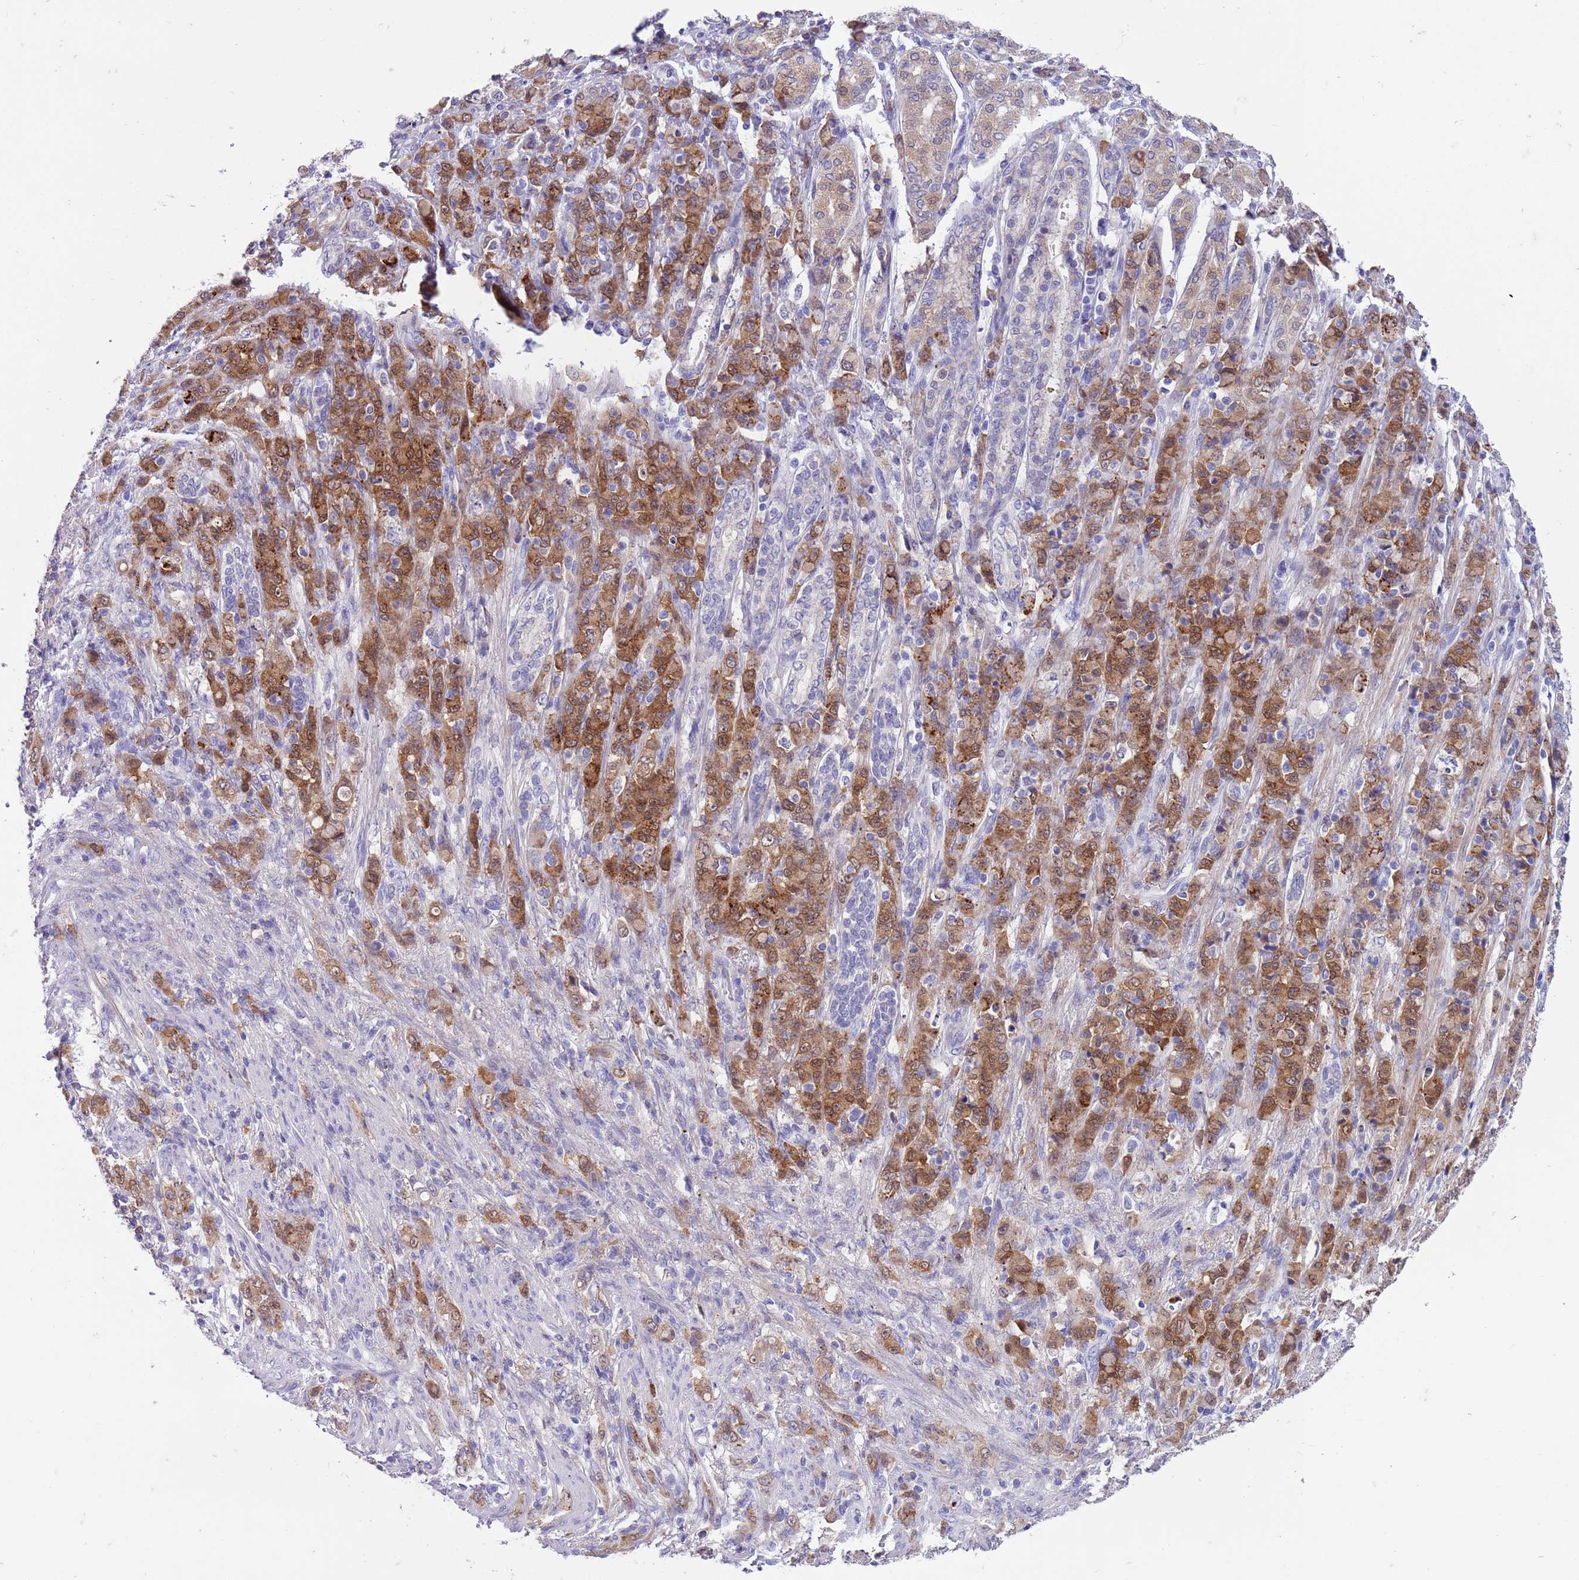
{"staining": {"intensity": "moderate", "quantity": ">75%", "location": "cytoplasmic/membranous,nuclear"}, "tissue": "stomach cancer", "cell_type": "Tumor cells", "image_type": "cancer", "snomed": [{"axis": "morphology", "description": "Adenocarcinoma, NOS"}, {"axis": "topography", "description": "Stomach"}], "caption": "A brown stain shows moderate cytoplasmic/membranous and nuclear expression of a protein in human stomach cancer (adenocarcinoma) tumor cells. Immunohistochemistry stains the protein in brown and the nuclei are stained blue.", "gene": "PFKFB2", "patient": {"sex": "female", "age": 79}}